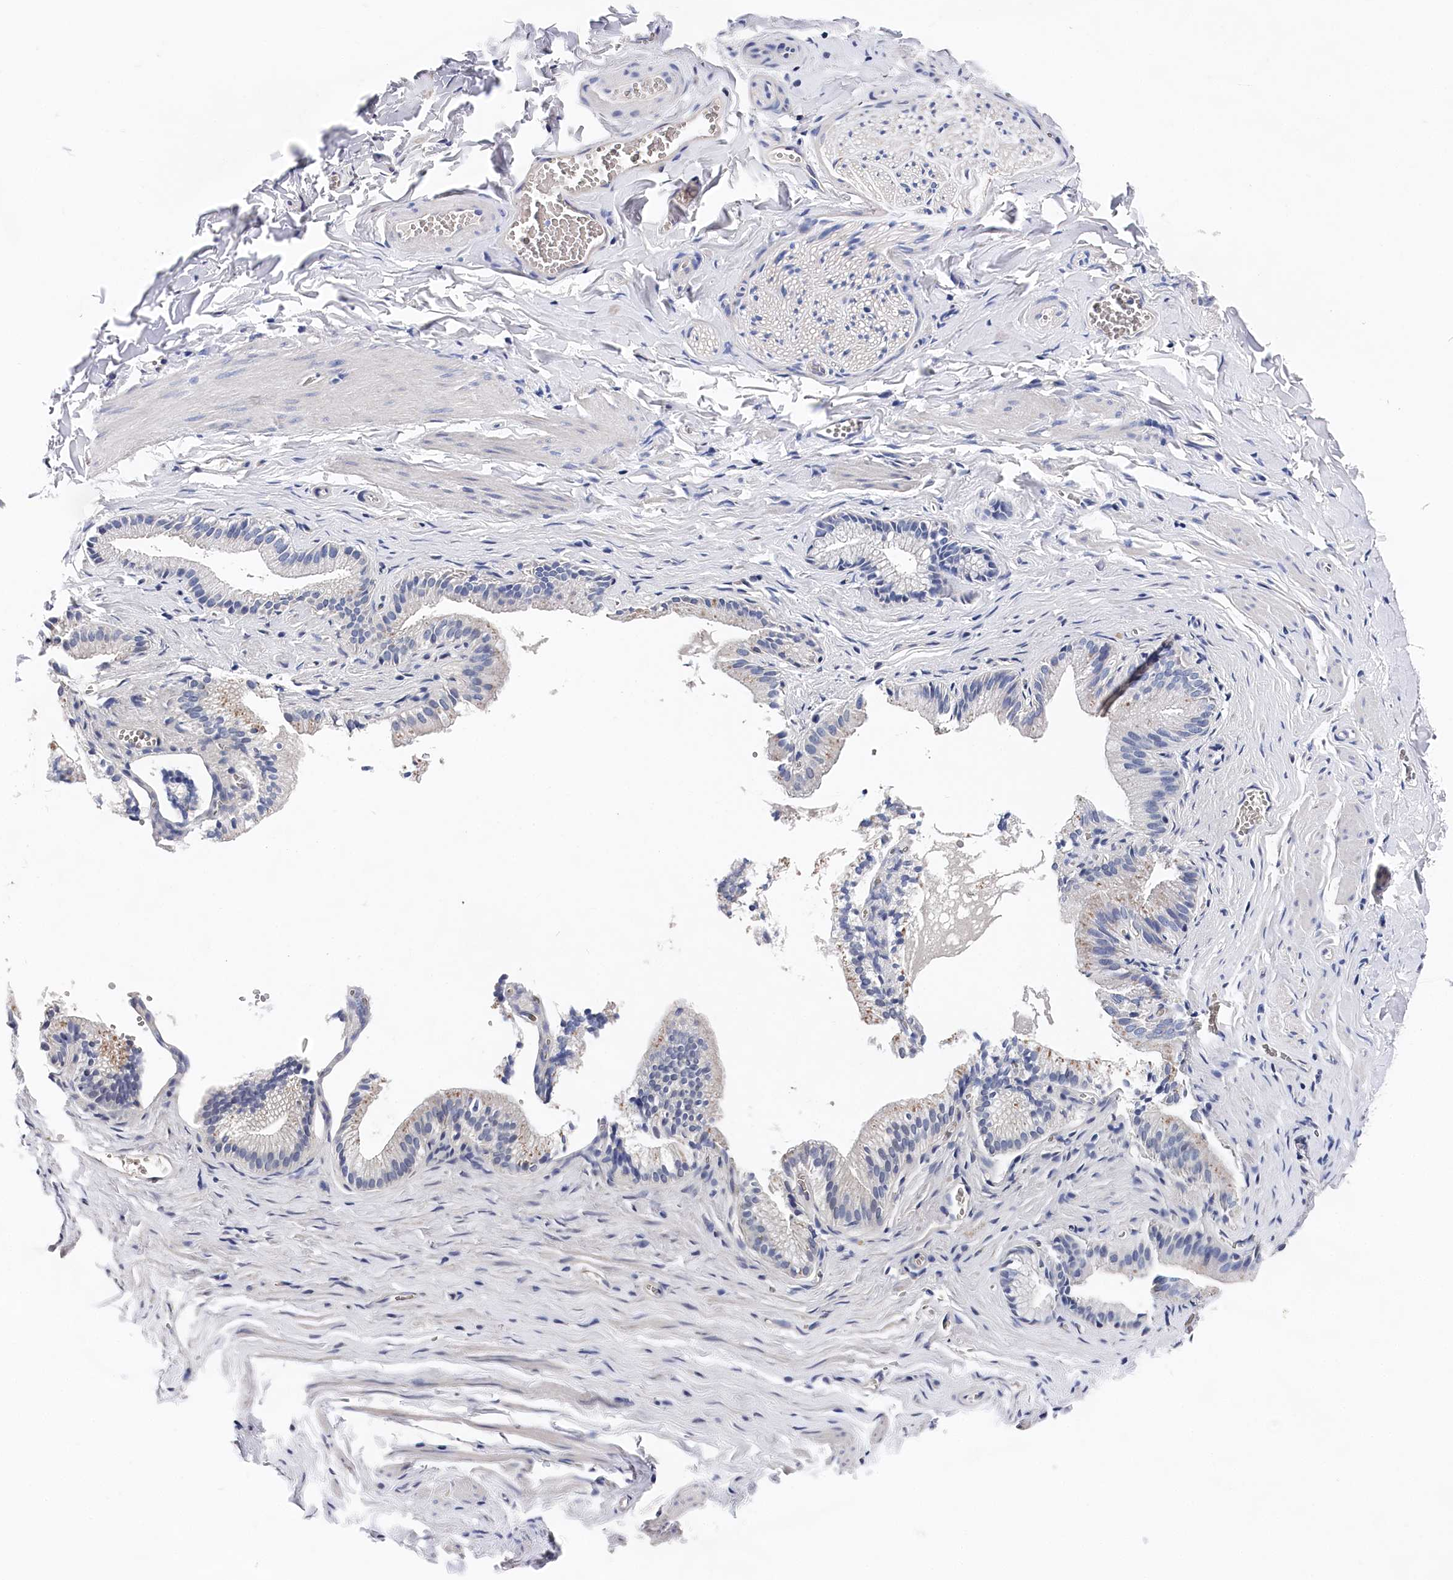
{"staining": {"intensity": "negative", "quantity": "none", "location": "none"}, "tissue": "adipose tissue", "cell_type": "Adipocytes", "image_type": "normal", "snomed": [{"axis": "morphology", "description": "Normal tissue, NOS"}, {"axis": "topography", "description": "Gallbladder"}, {"axis": "topography", "description": "Peripheral nerve tissue"}], "caption": "Immunohistochemistry of normal human adipose tissue demonstrates no positivity in adipocytes.", "gene": "BHMT", "patient": {"sex": "male", "age": 38}}